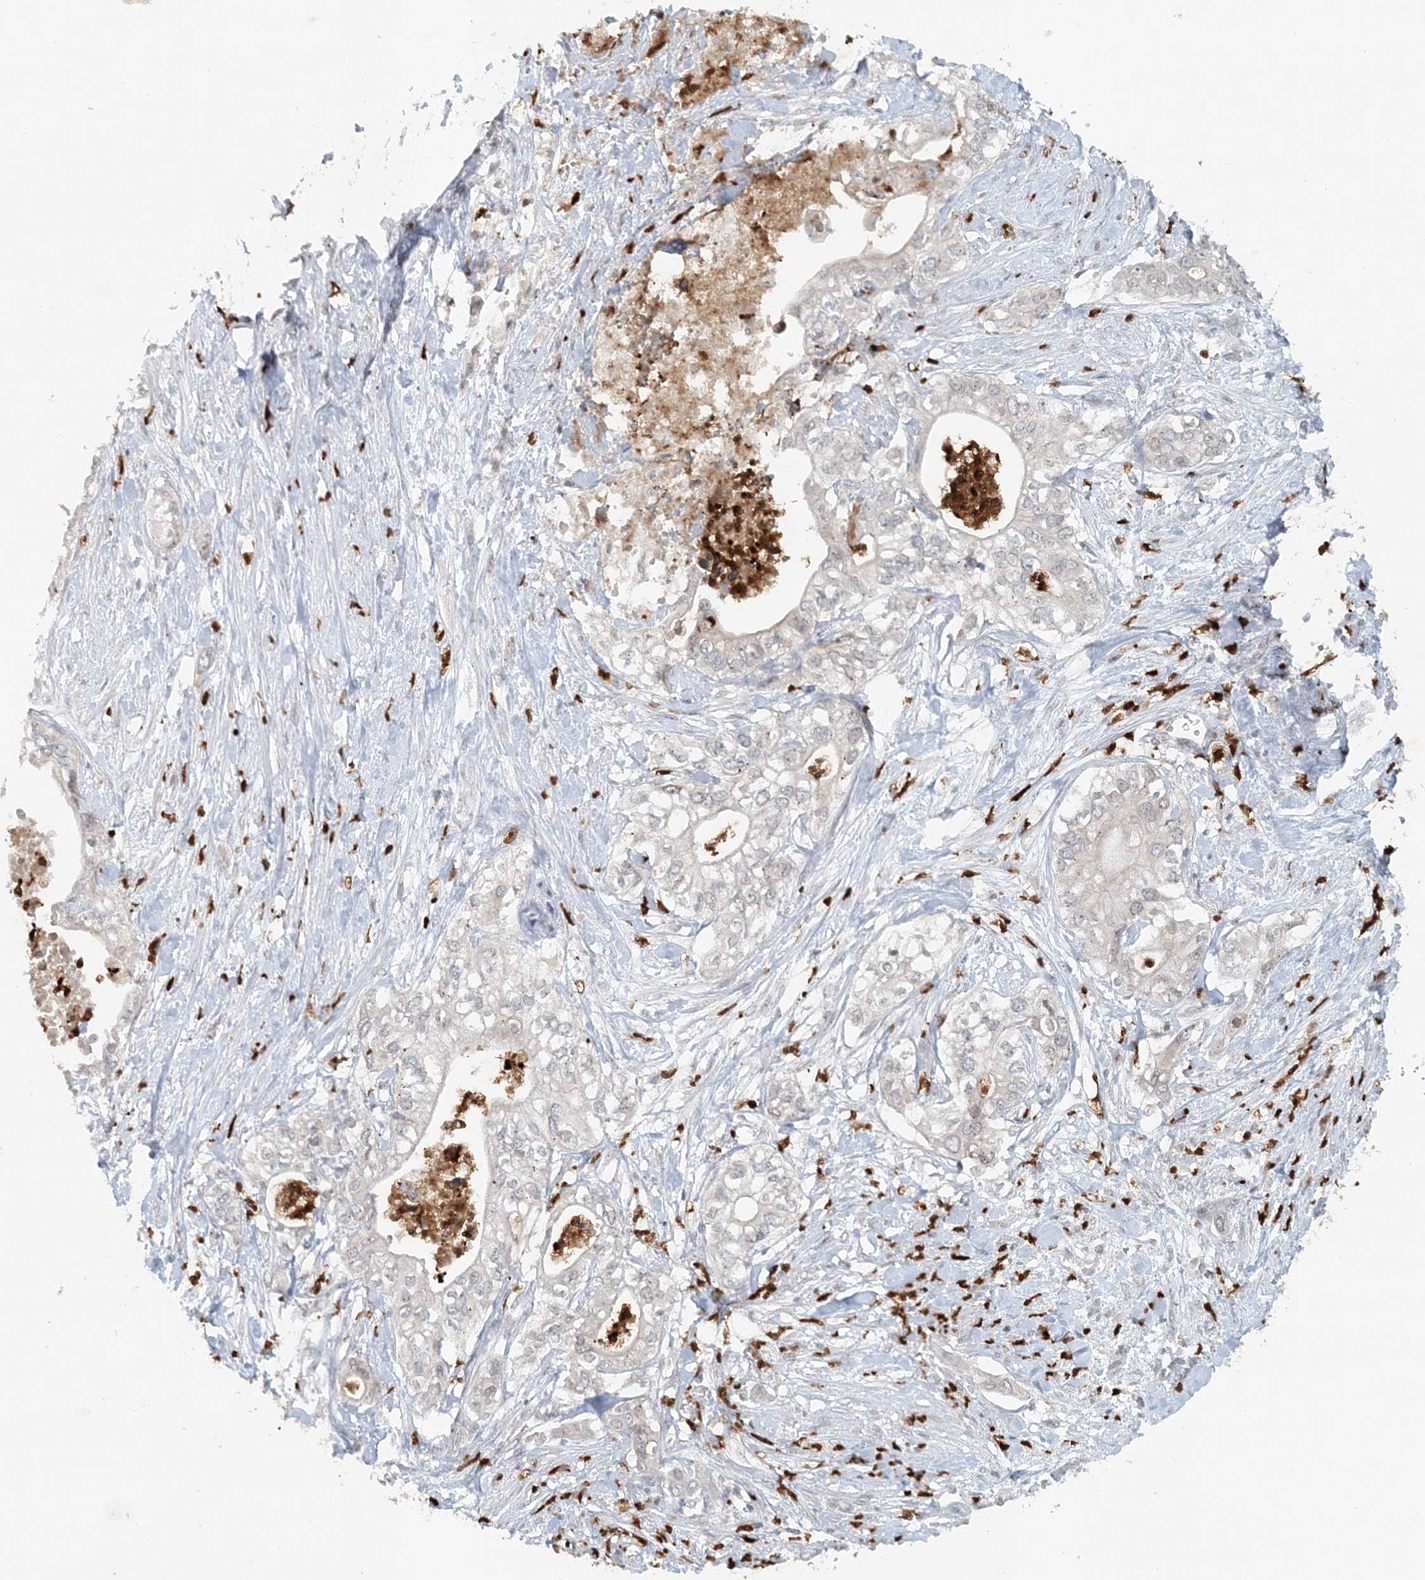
{"staining": {"intensity": "negative", "quantity": "none", "location": "none"}, "tissue": "pancreatic cancer", "cell_type": "Tumor cells", "image_type": "cancer", "snomed": [{"axis": "morphology", "description": "Adenocarcinoma, NOS"}, {"axis": "topography", "description": "Pancreas"}], "caption": "Immunohistochemical staining of human pancreatic cancer exhibits no significant staining in tumor cells. (Brightfield microscopy of DAB IHC at high magnification).", "gene": "NUP54", "patient": {"sex": "female", "age": 78}}